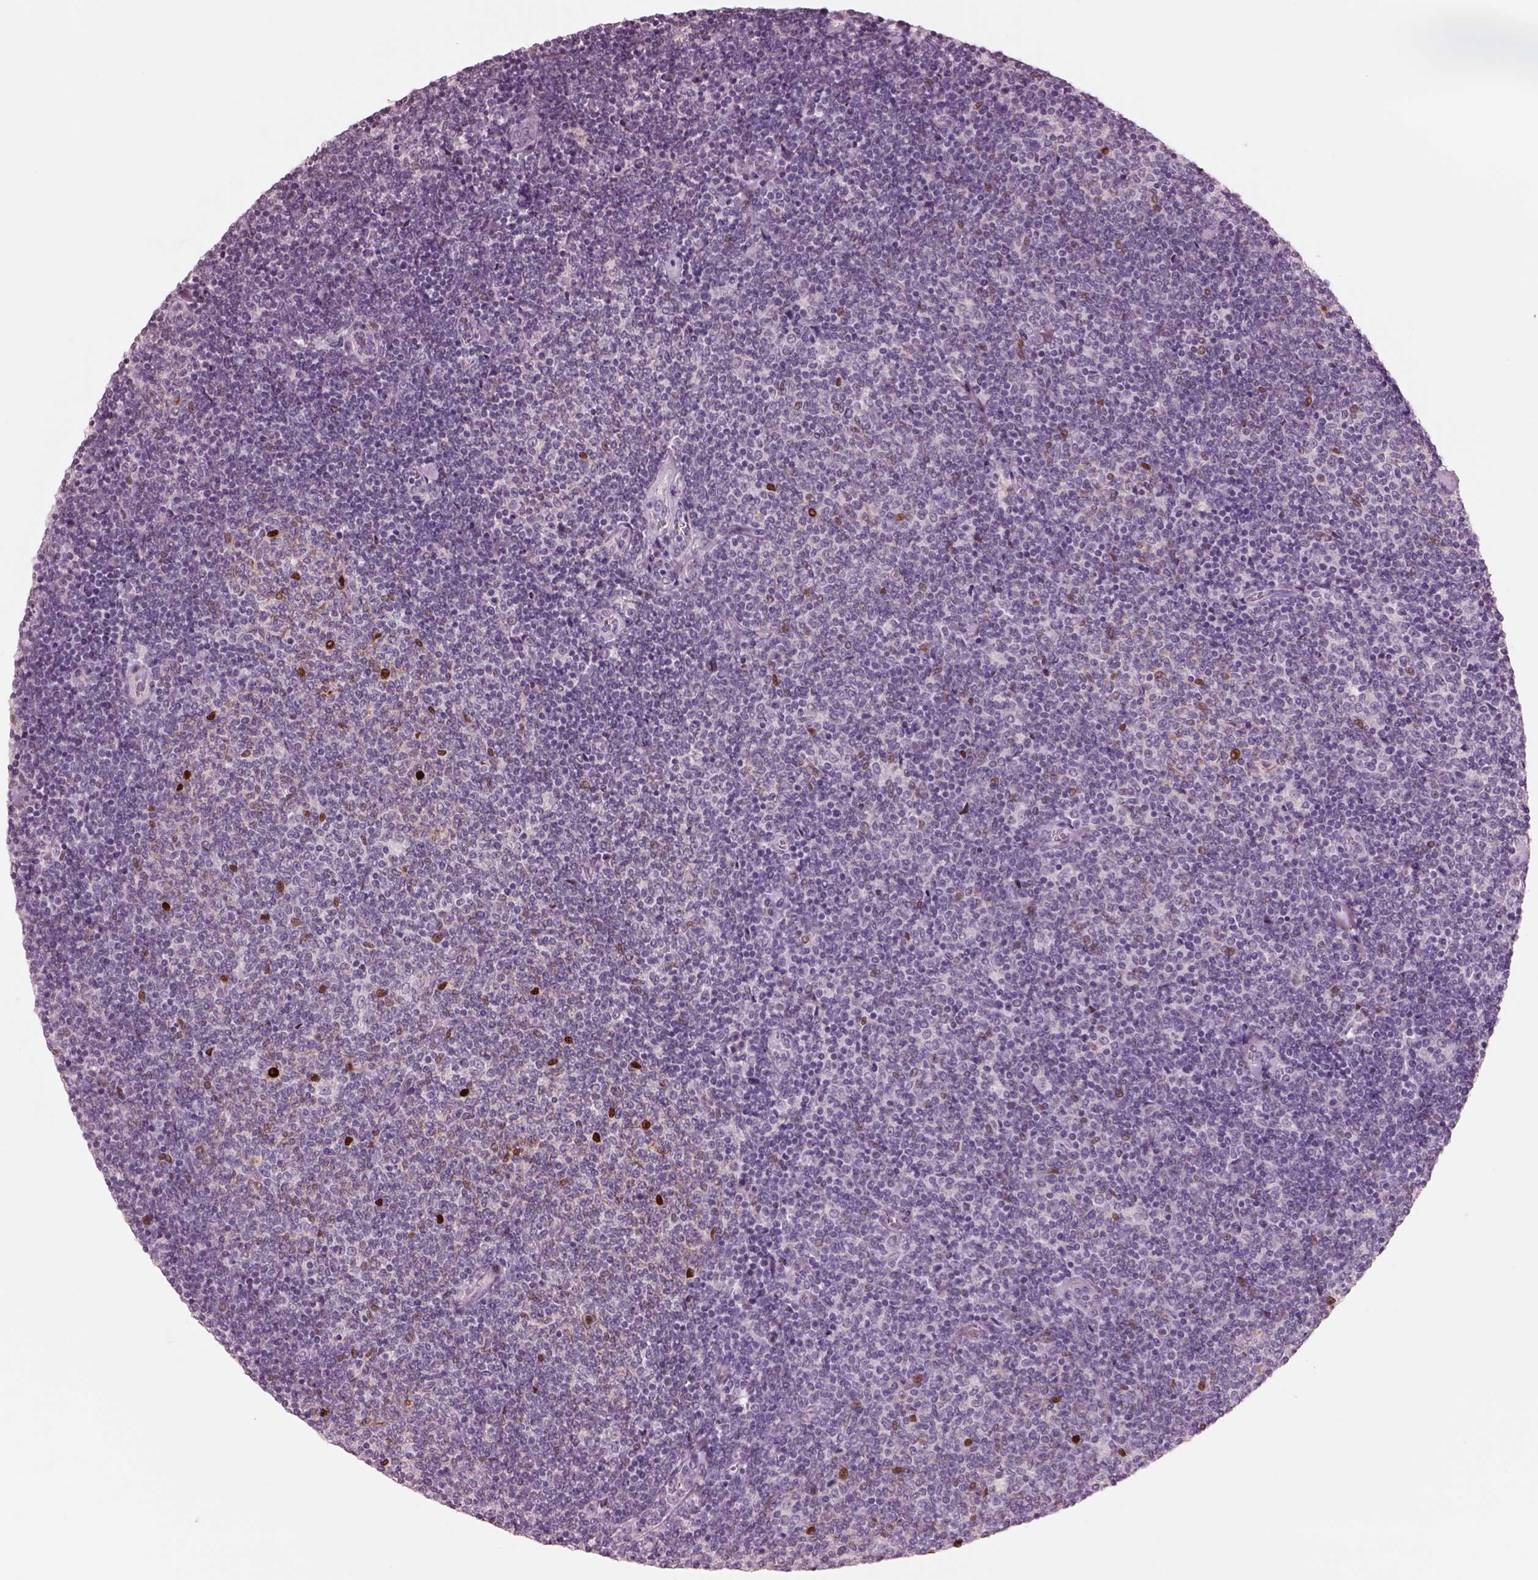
{"staining": {"intensity": "negative", "quantity": "none", "location": "none"}, "tissue": "lymphoma", "cell_type": "Tumor cells", "image_type": "cancer", "snomed": [{"axis": "morphology", "description": "Malignant lymphoma, non-Hodgkin's type, Low grade"}, {"axis": "topography", "description": "Lymph node"}], "caption": "Immunohistochemical staining of malignant lymphoma, non-Hodgkin's type (low-grade) demonstrates no significant expression in tumor cells.", "gene": "SOX9", "patient": {"sex": "male", "age": 52}}